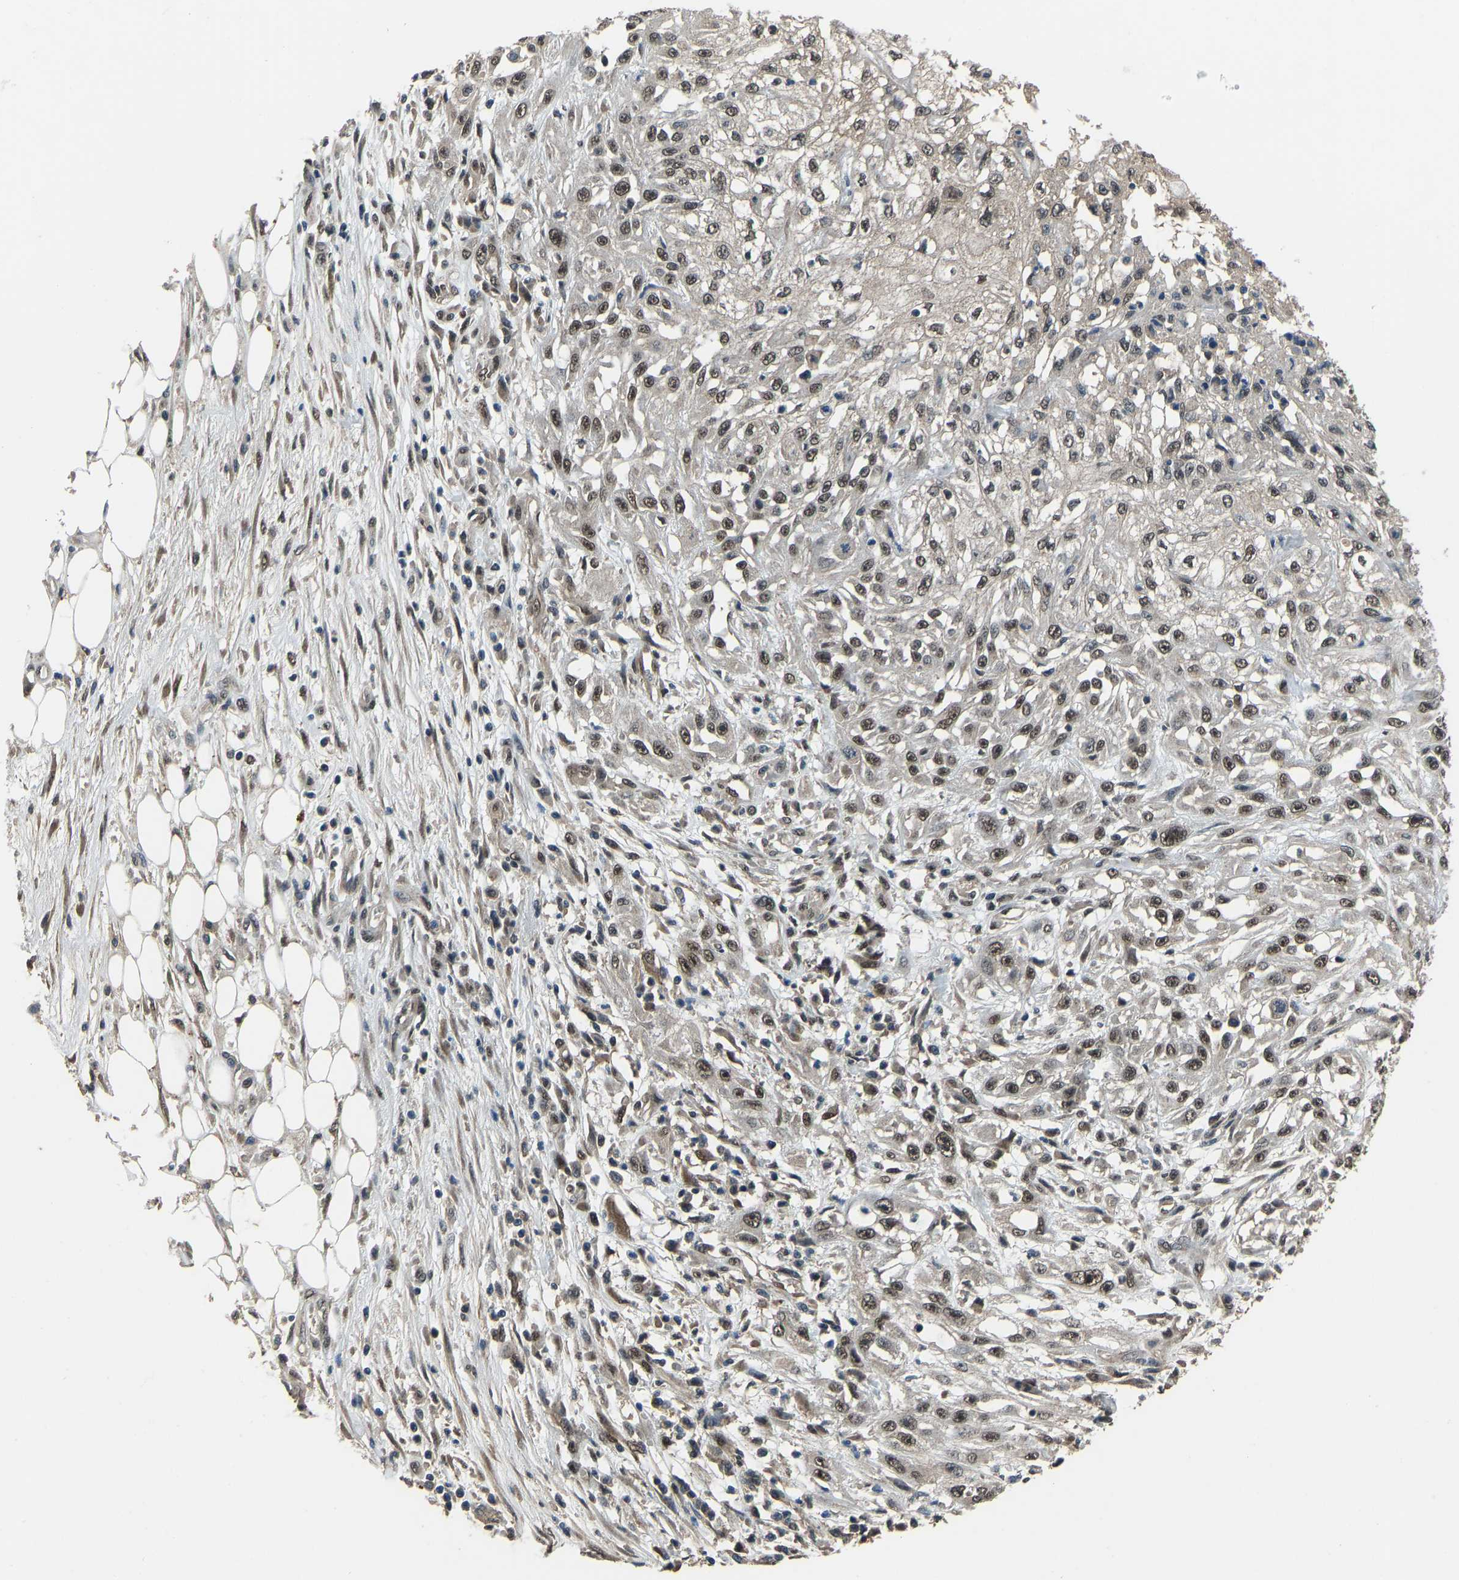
{"staining": {"intensity": "moderate", "quantity": ">75%", "location": "nuclear"}, "tissue": "skin cancer", "cell_type": "Tumor cells", "image_type": "cancer", "snomed": [{"axis": "morphology", "description": "Squamous cell carcinoma, NOS"}, {"axis": "morphology", "description": "Squamous cell carcinoma, metastatic, NOS"}, {"axis": "topography", "description": "Skin"}, {"axis": "topography", "description": "Lymph node"}], "caption": "Skin squamous cell carcinoma tissue demonstrates moderate nuclear expression in about >75% of tumor cells, visualized by immunohistochemistry. (IHC, brightfield microscopy, high magnification).", "gene": "TOX4", "patient": {"sex": "male", "age": 75}}